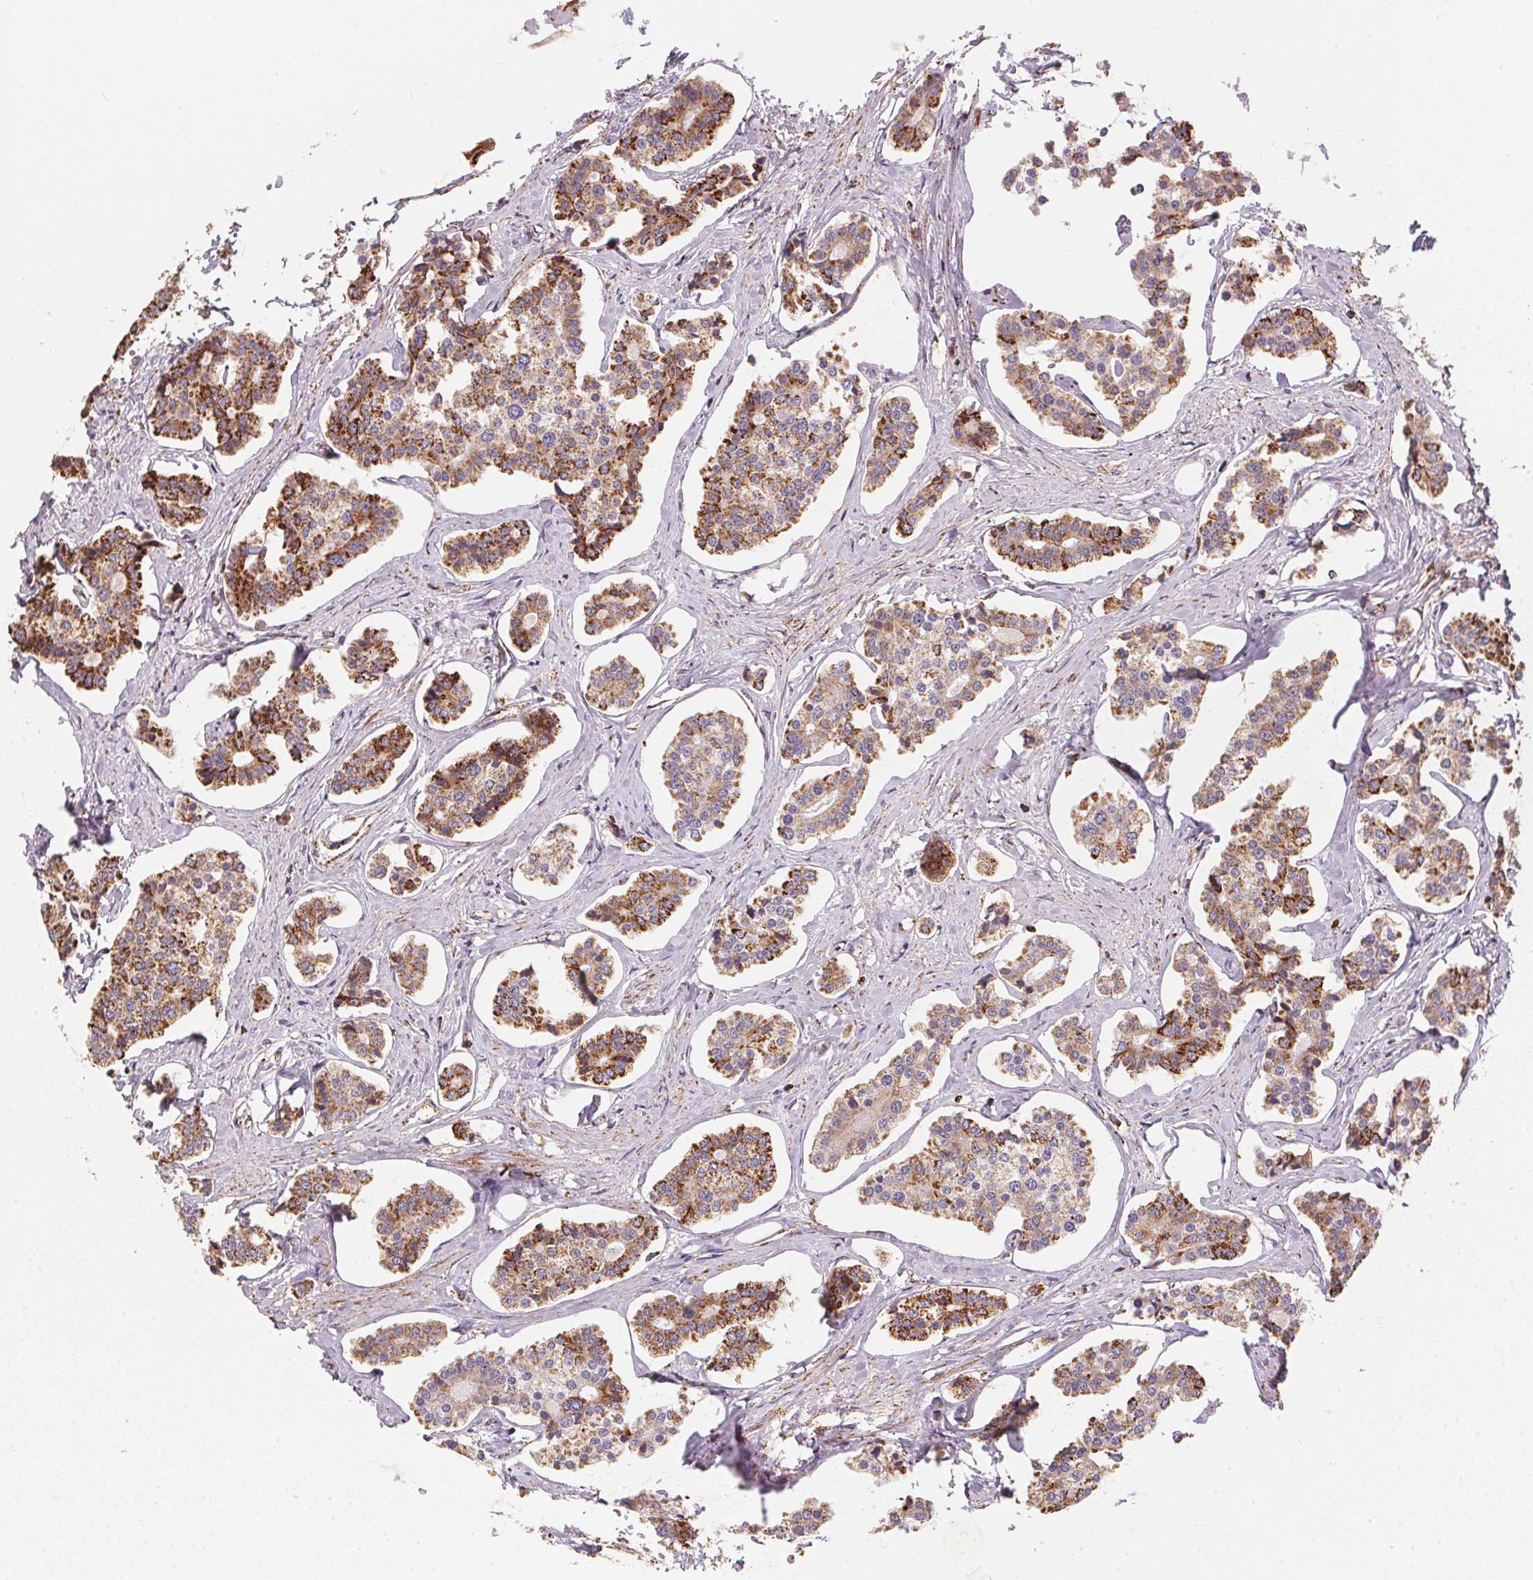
{"staining": {"intensity": "strong", "quantity": "25%-75%", "location": "cytoplasmic/membranous"}, "tissue": "carcinoid", "cell_type": "Tumor cells", "image_type": "cancer", "snomed": [{"axis": "morphology", "description": "Carcinoid, malignant, NOS"}, {"axis": "topography", "description": "Small intestine"}], "caption": "Immunohistochemistry of human carcinoid (malignant) displays high levels of strong cytoplasmic/membranous staining in approximately 25%-75% of tumor cells.", "gene": "NDUFS2", "patient": {"sex": "female", "age": 65}}